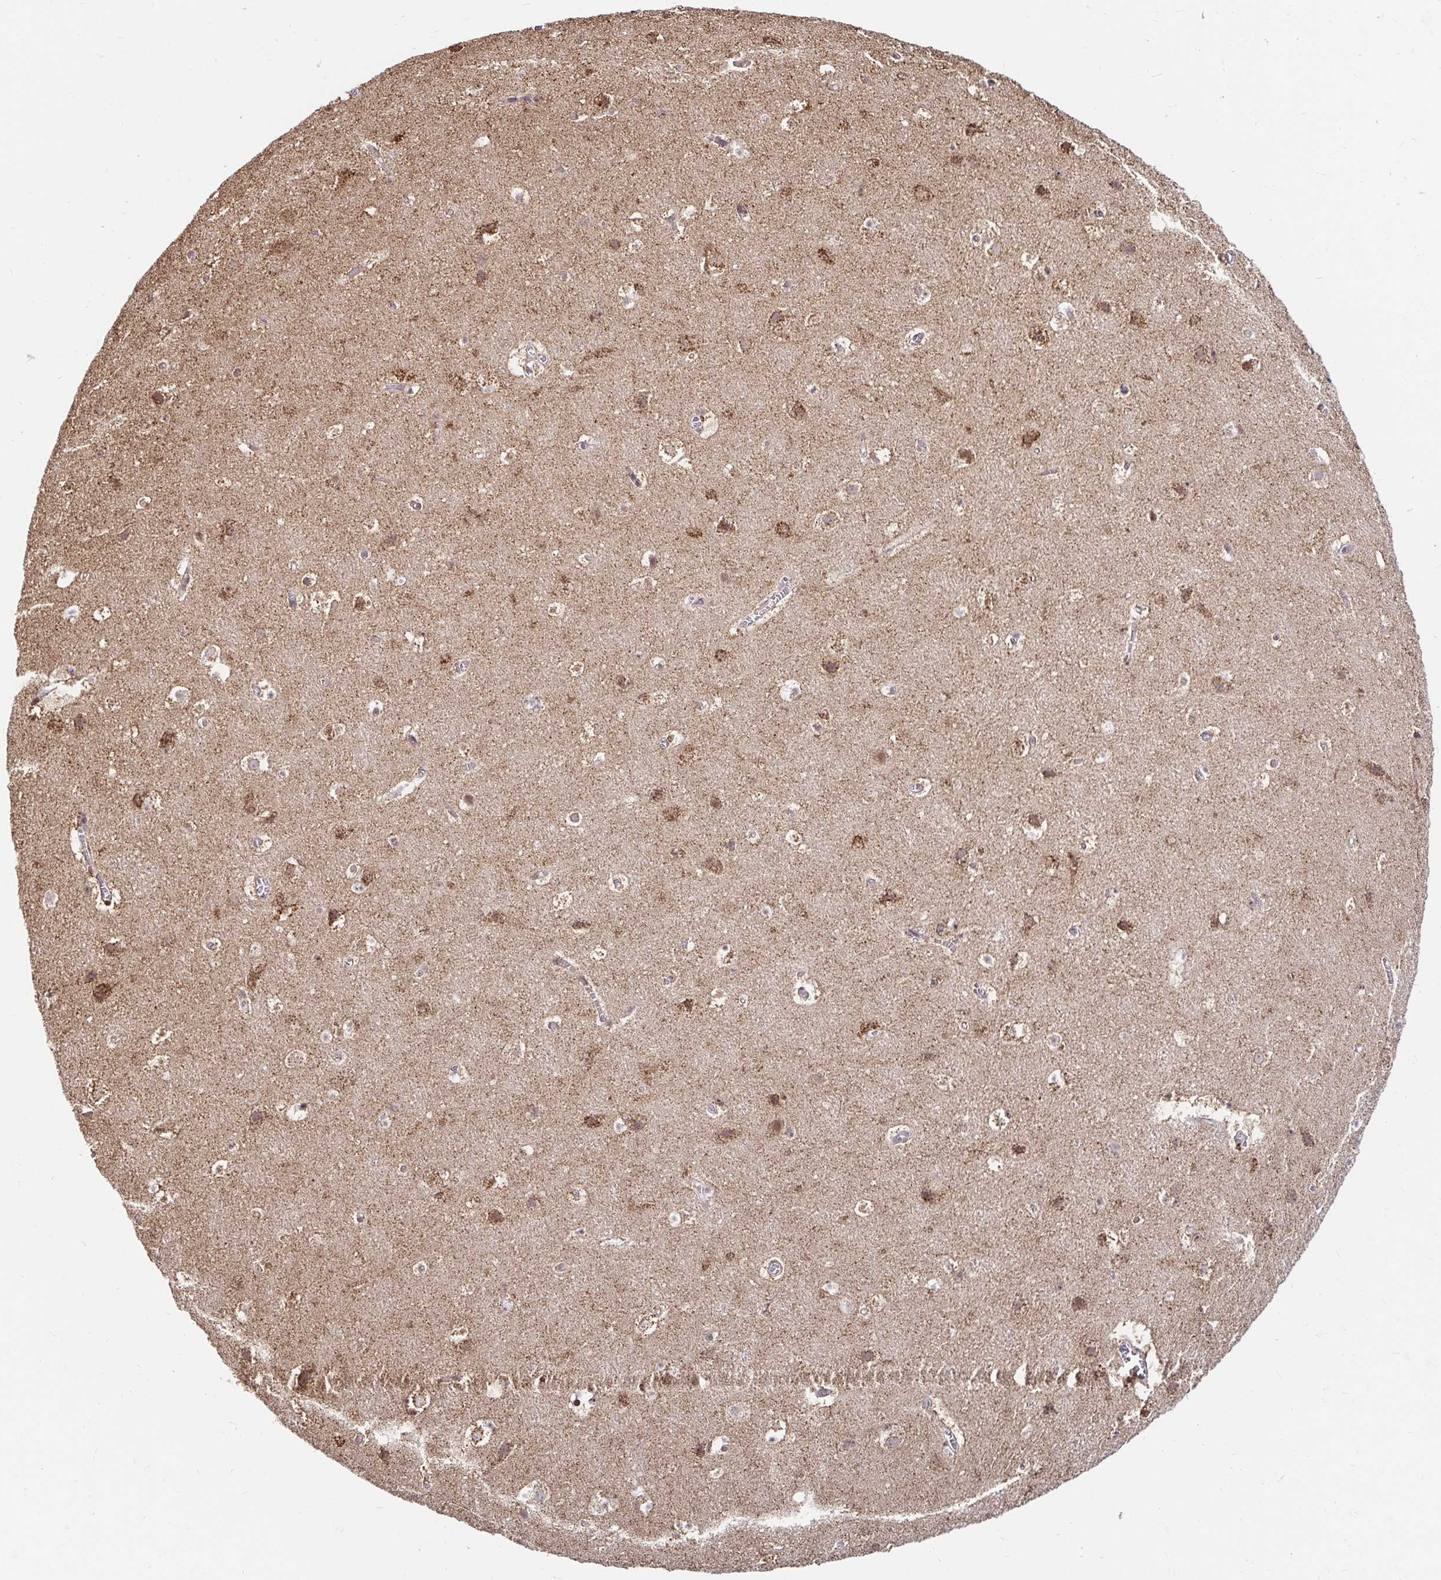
{"staining": {"intensity": "weak", "quantity": "25%-75%", "location": "cytoplasmic/membranous"}, "tissue": "cerebral cortex", "cell_type": "Endothelial cells", "image_type": "normal", "snomed": [{"axis": "morphology", "description": "Normal tissue, NOS"}, {"axis": "topography", "description": "Cerebral cortex"}], "caption": "Immunohistochemical staining of unremarkable cerebral cortex shows low levels of weak cytoplasmic/membranous staining in about 25%-75% of endothelial cells. (Stains: DAB in brown, nuclei in blue, Microscopy: brightfield microscopy at high magnification).", "gene": "TIMM50", "patient": {"sex": "female", "age": 42}}